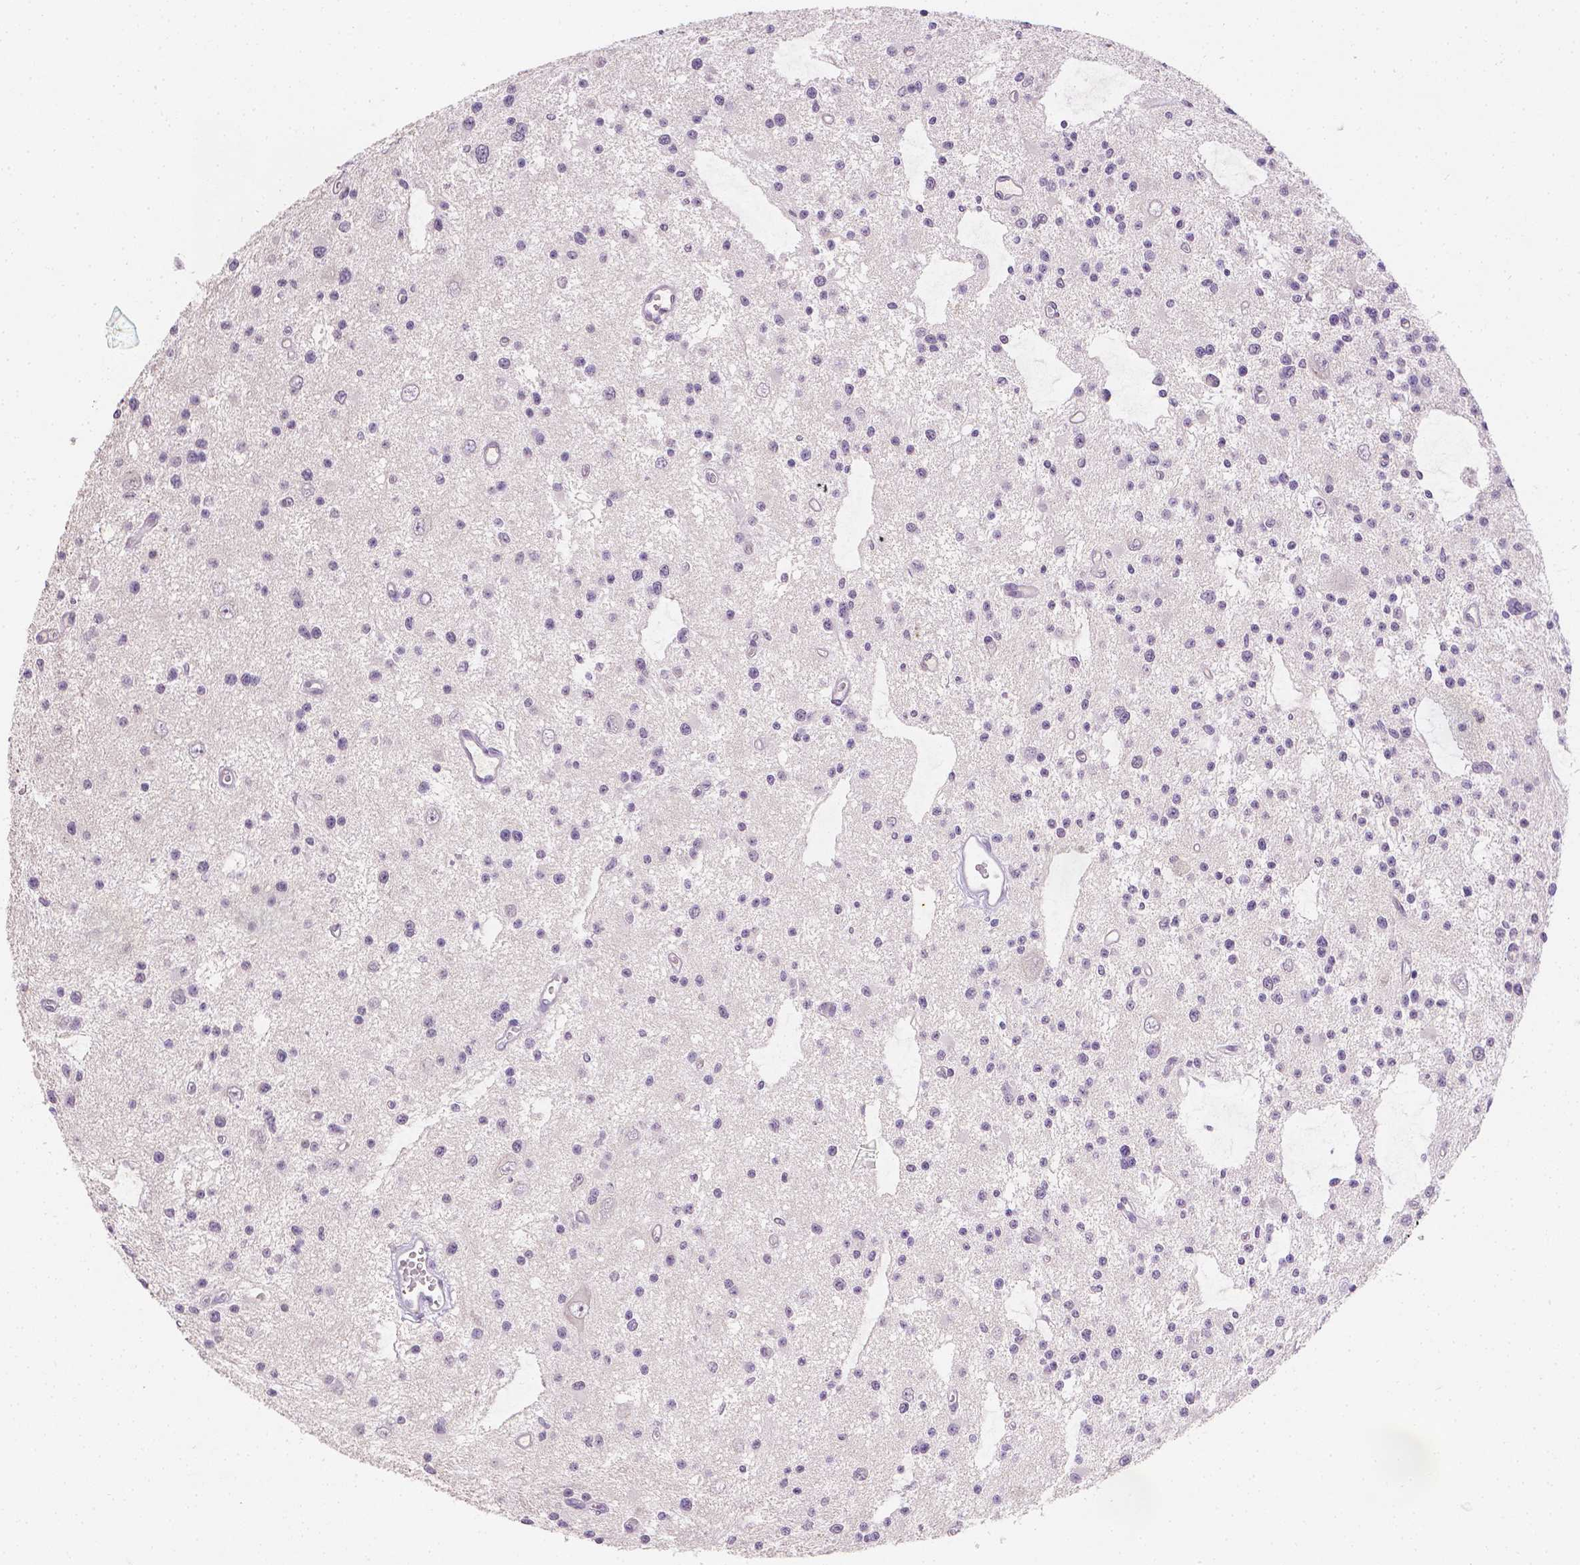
{"staining": {"intensity": "negative", "quantity": "none", "location": "none"}, "tissue": "glioma", "cell_type": "Tumor cells", "image_type": "cancer", "snomed": [{"axis": "morphology", "description": "Glioma, malignant, Low grade"}, {"axis": "topography", "description": "Brain"}], "caption": "IHC of malignant glioma (low-grade) demonstrates no positivity in tumor cells.", "gene": "TGM1", "patient": {"sex": "male", "age": 43}}